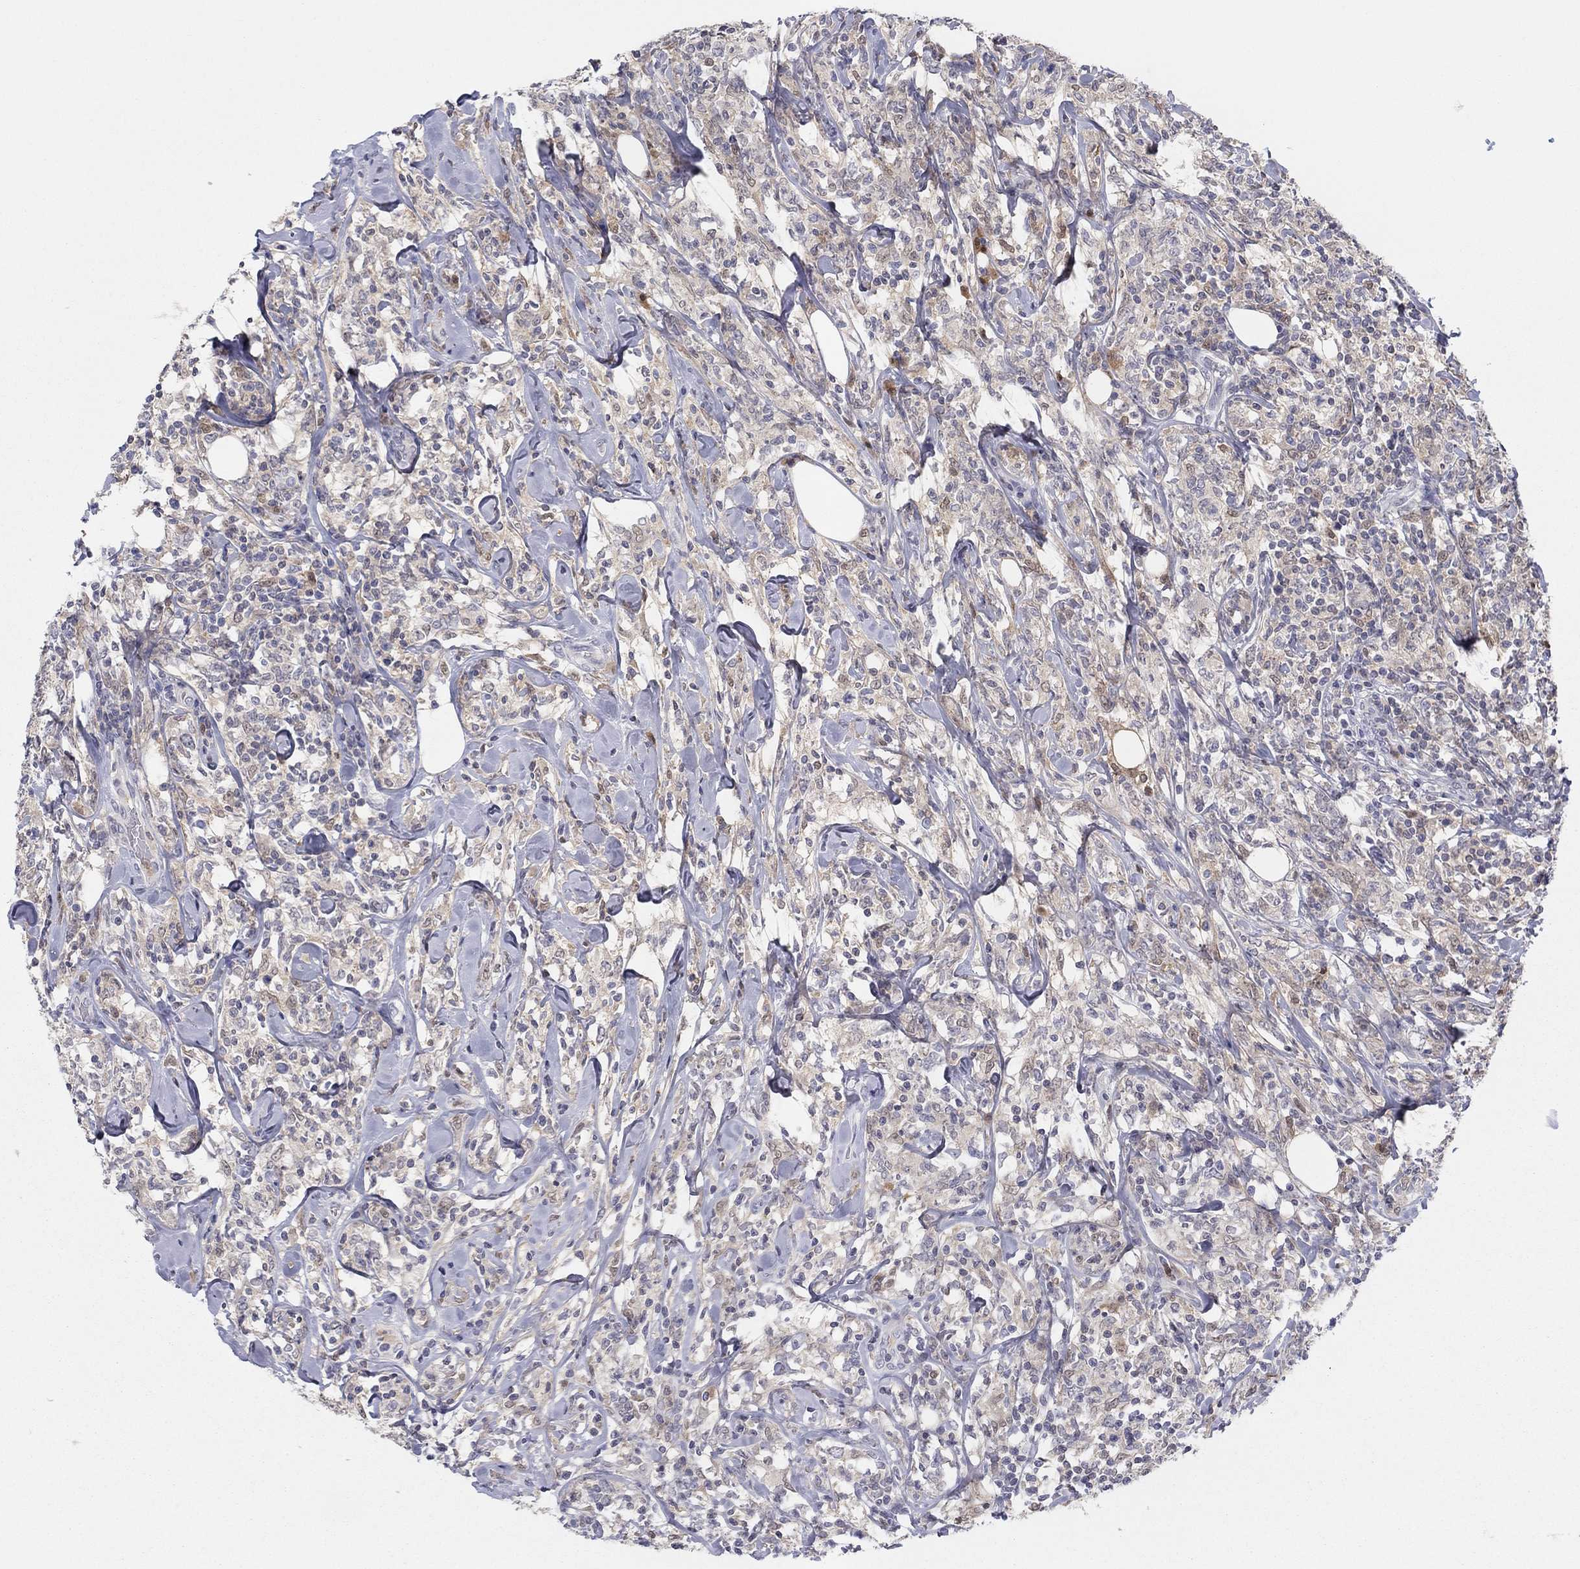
{"staining": {"intensity": "negative", "quantity": "none", "location": "none"}, "tissue": "lymphoma", "cell_type": "Tumor cells", "image_type": "cancer", "snomed": [{"axis": "morphology", "description": "Malignant lymphoma, non-Hodgkin's type, High grade"}, {"axis": "topography", "description": "Lymph node"}], "caption": "Human high-grade malignant lymphoma, non-Hodgkin's type stained for a protein using immunohistochemistry reveals no positivity in tumor cells.", "gene": "PDXK", "patient": {"sex": "female", "age": 84}}